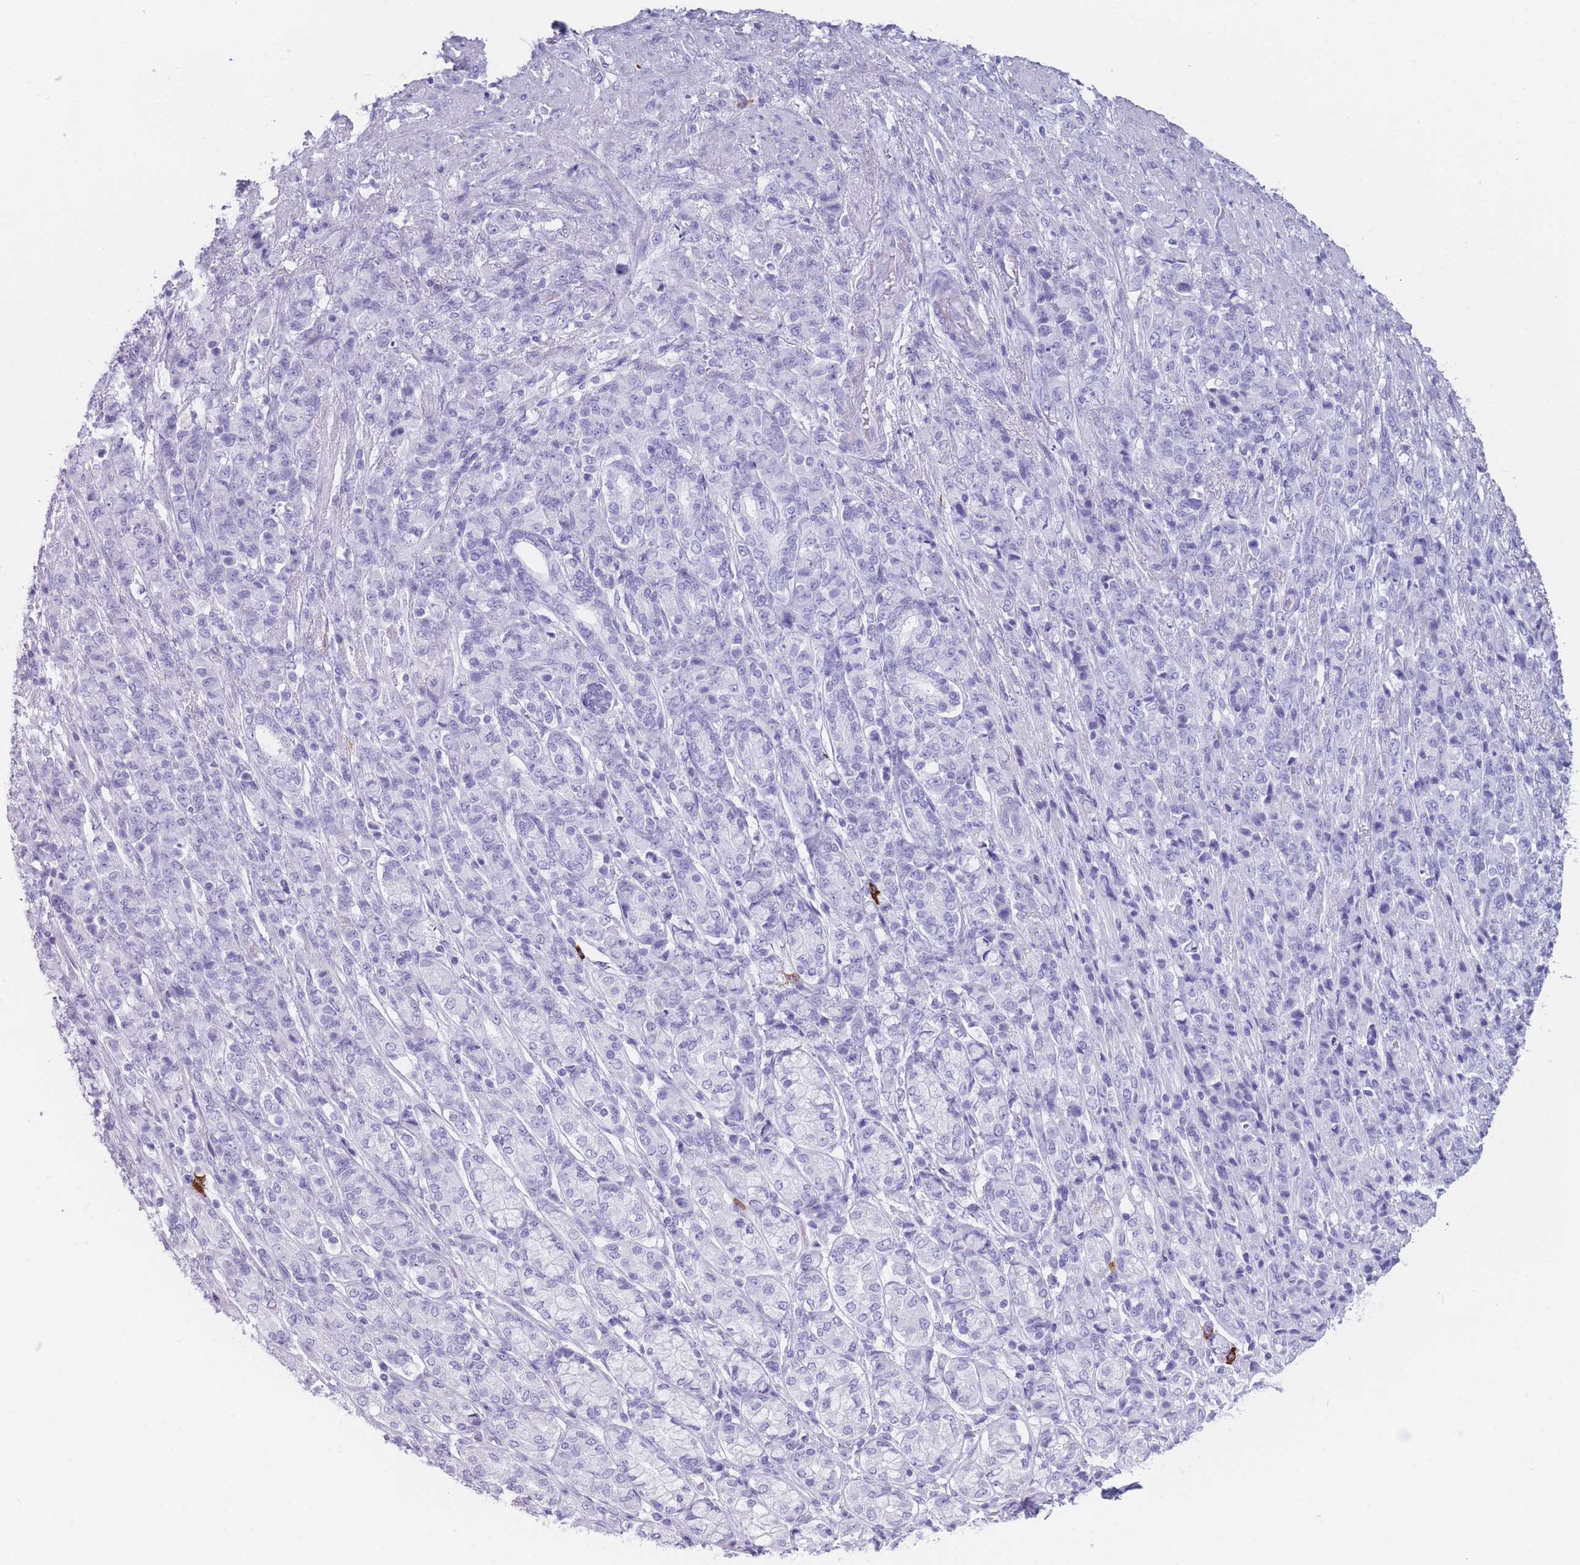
{"staining": {"intensity": "negative", "quantity": "none", "location": "none"}, "tissue": "stomach cancer", "cell_type": "Tumor cells", "image_type": "cancer", "snomed": [{"axis": "morphology", "description": "Adenocarcinoma, NOS"}, {"axis": "topography", "description": "Stomach"}], "caption": "A histopathology image of adenocarcinoma (stomach) stained for a protein exhibits no brown staining in tumor cells.", "gene": "TNFSF11", "patient": {"sex": "female", "age": 79}}